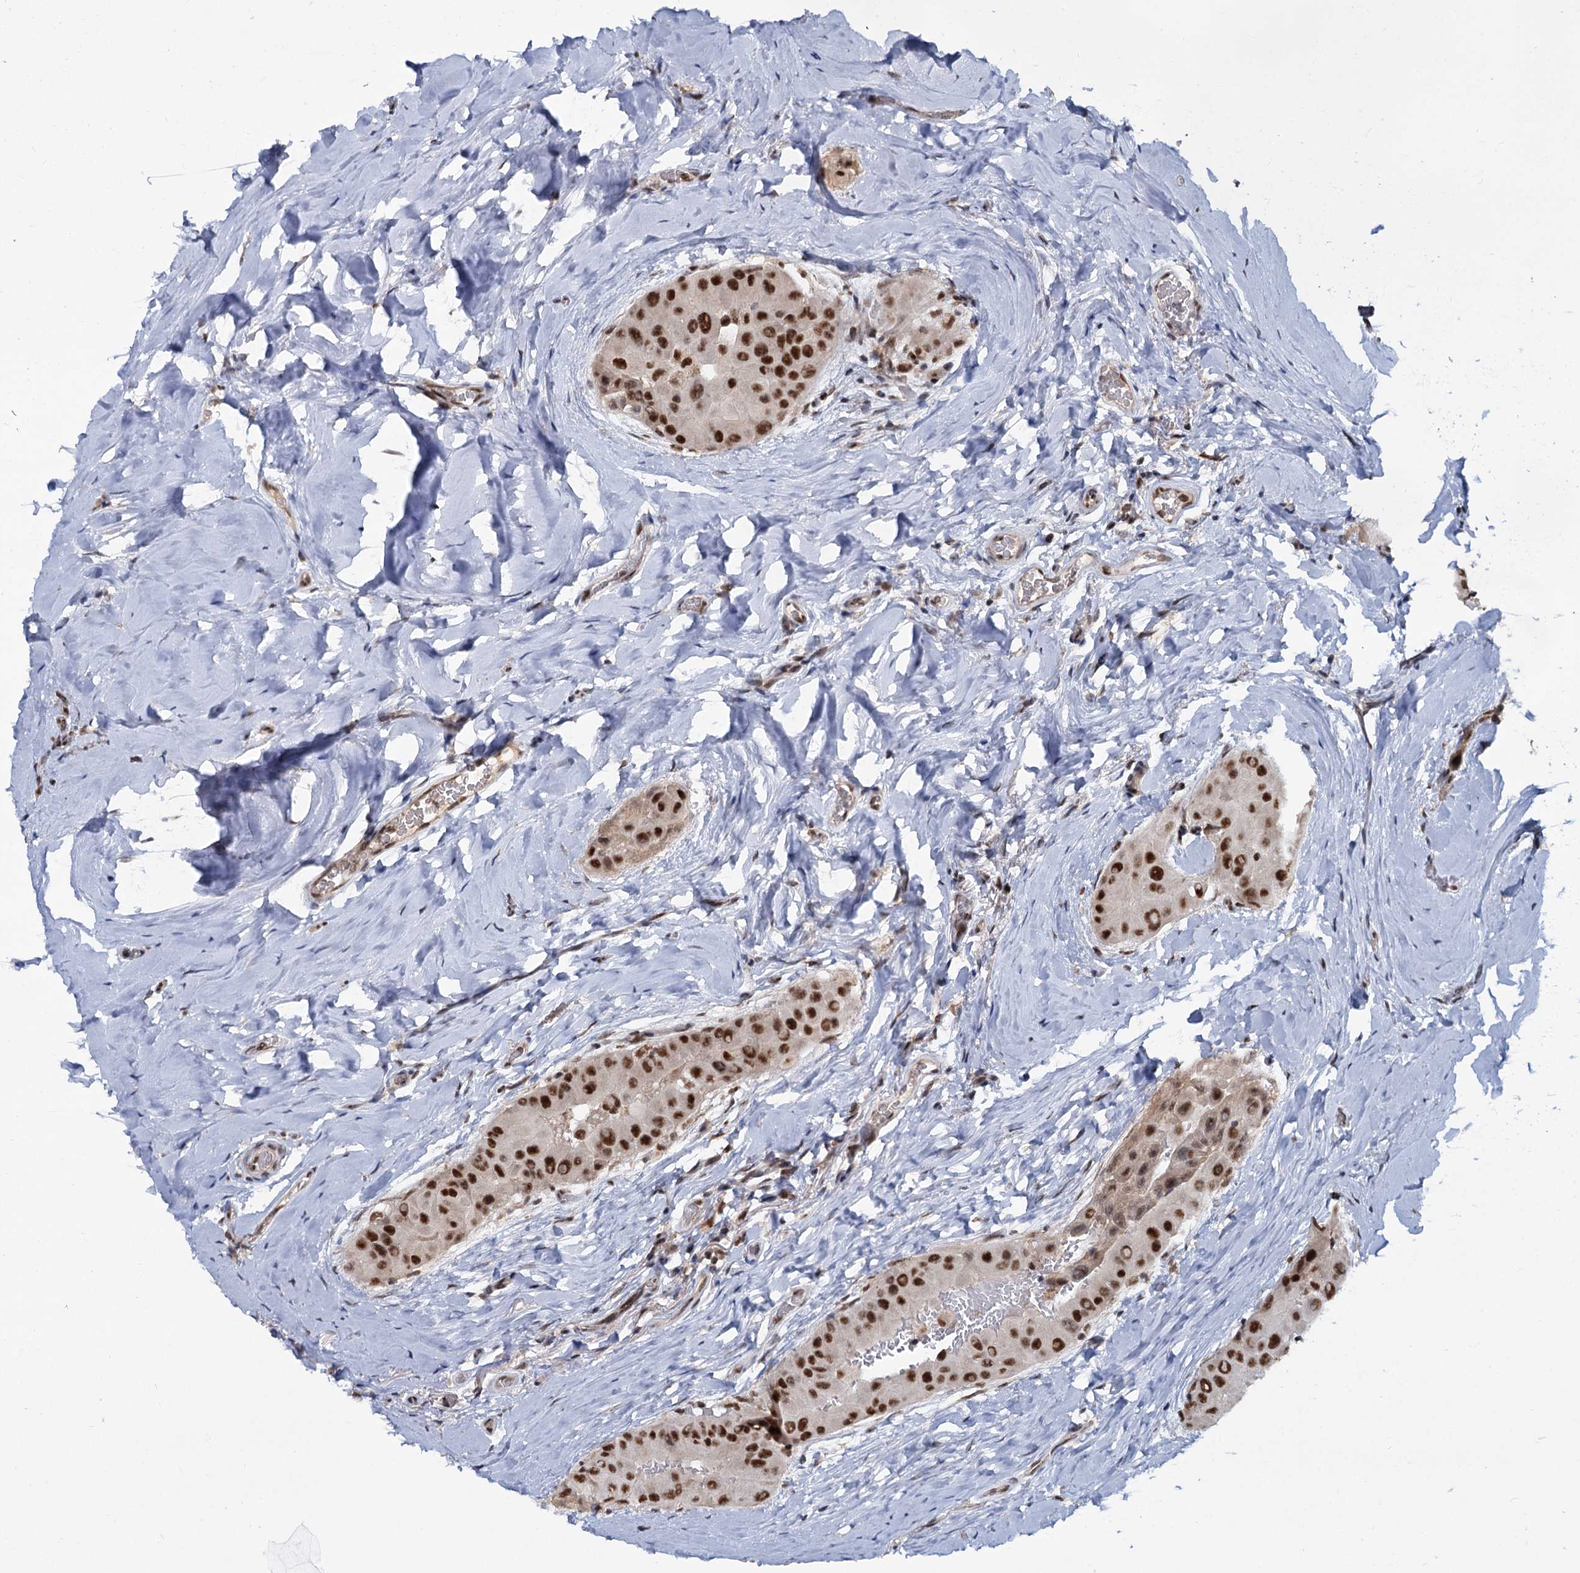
{"staining": {"intensity": "moderate", "quantity": ">75%", "location": "nuclear"}, "tissue": "thyroid cancer", "cell_type": "Tumor cells", "image_type": "cancer", "snomed": [{"axis": "morphology", "description": "Papillary adenocarcinoma, NOS"}, {"axis": "topography", "description": "Thyroid gland"}], "caption": "DAB immunohistochemical staining of thyroid cancer (papillary adenocarcinoma) demonstrates moderate nuclear protein expression in about >75% of tumor cells.", "gene": "WBP4", "patient": {"sex": "male", "age": 33}}